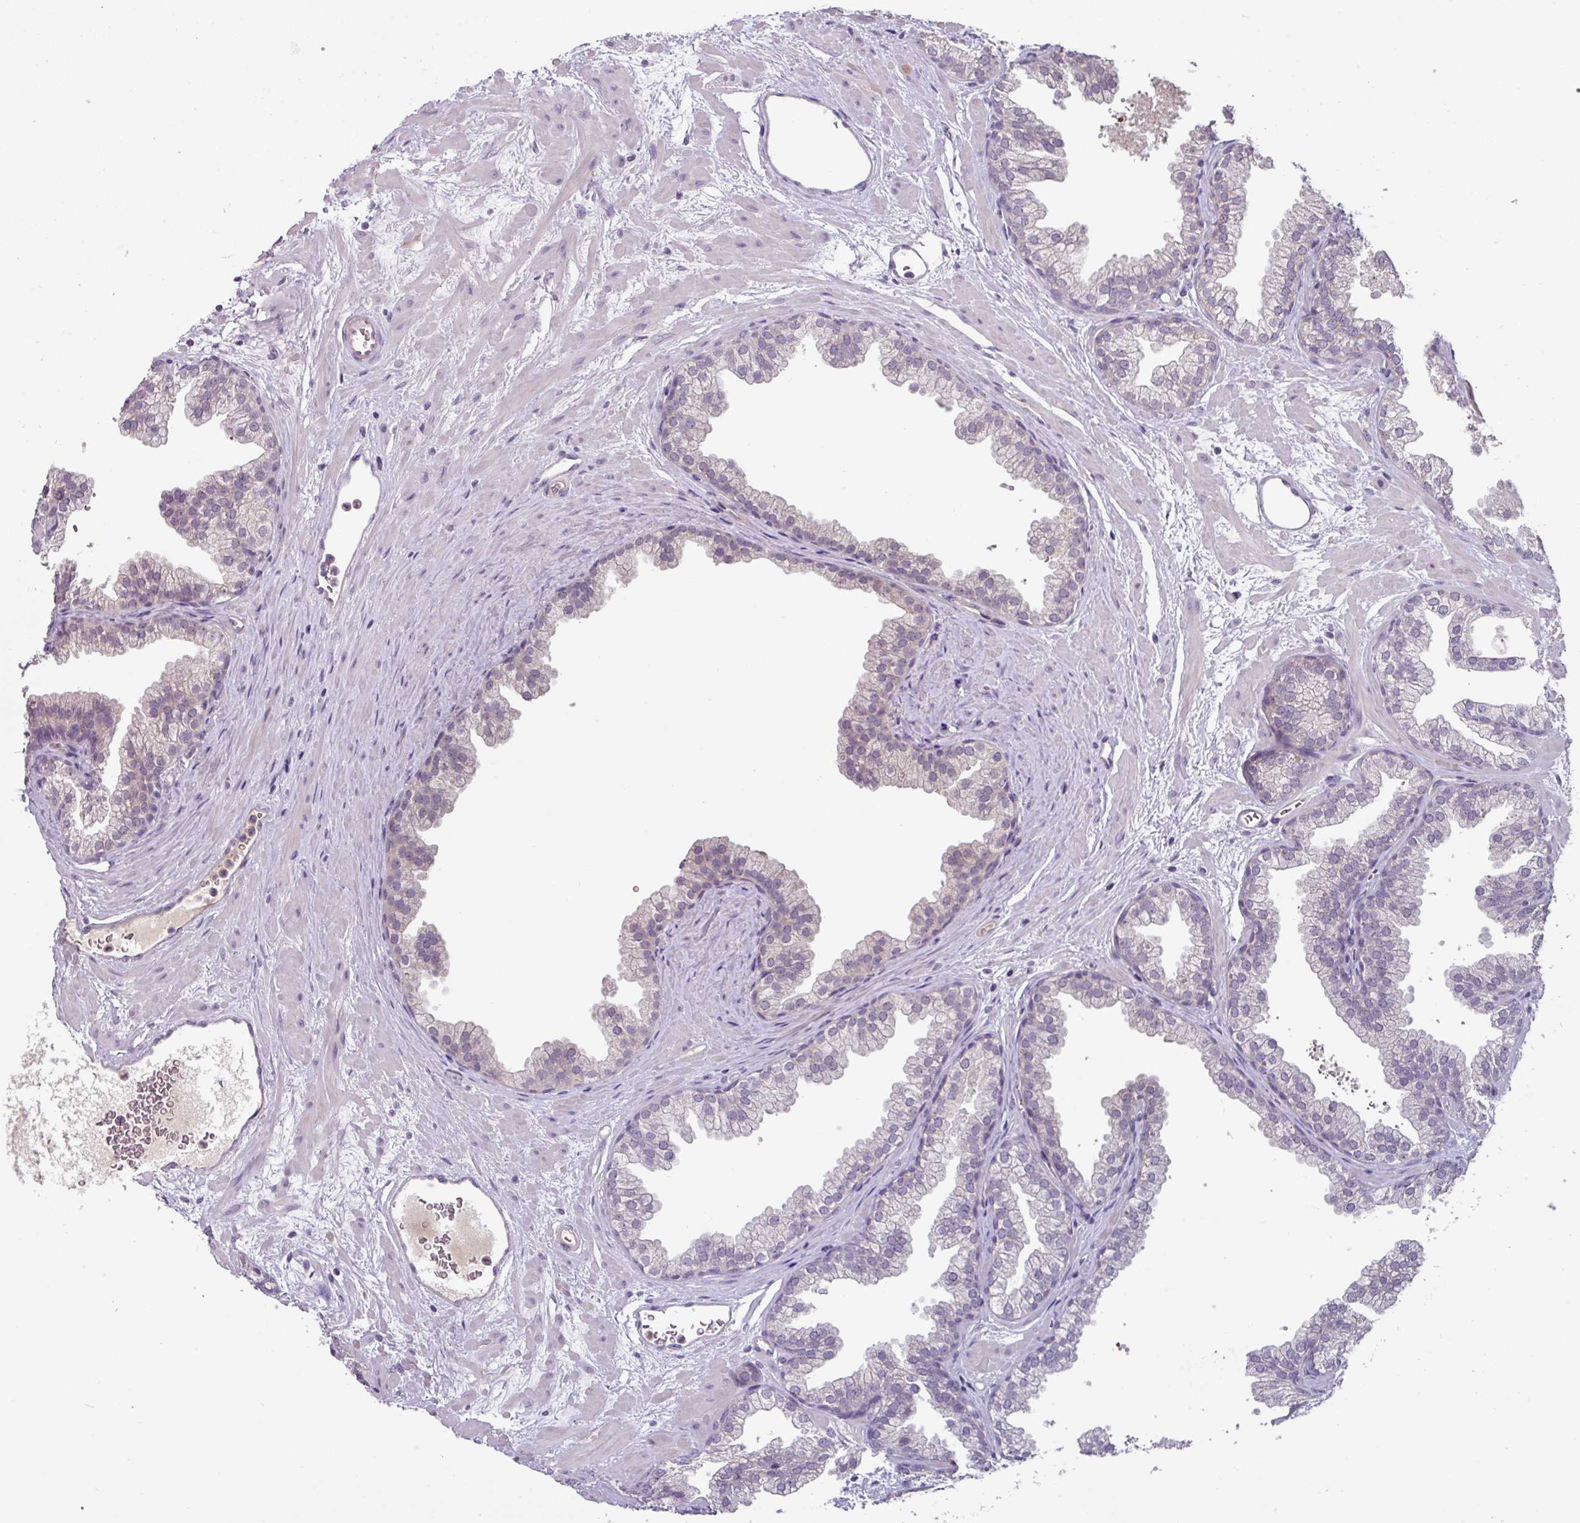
{"staining": {"intensity": "negative", "quantity": "none", "location": "none"}, "tissue": "prostate", "cell_type": "Glandular cells", "image_type": "normal", "snomed": [{"axis": "morphology", "description": "Normal tissue, NOS"}, {"axis": "topography", "description": "Prostate"}], "caption": "Benign prostate was stained to show a protein in brown. There is no significant positivity in glandular cells. Brightfield microscopy of IHC stained with DAB (brown) and hematoxylin (blue), captured at high magnification.", "gene": "SLC5A10", "patient": {"sex": "male", "age": 37}}